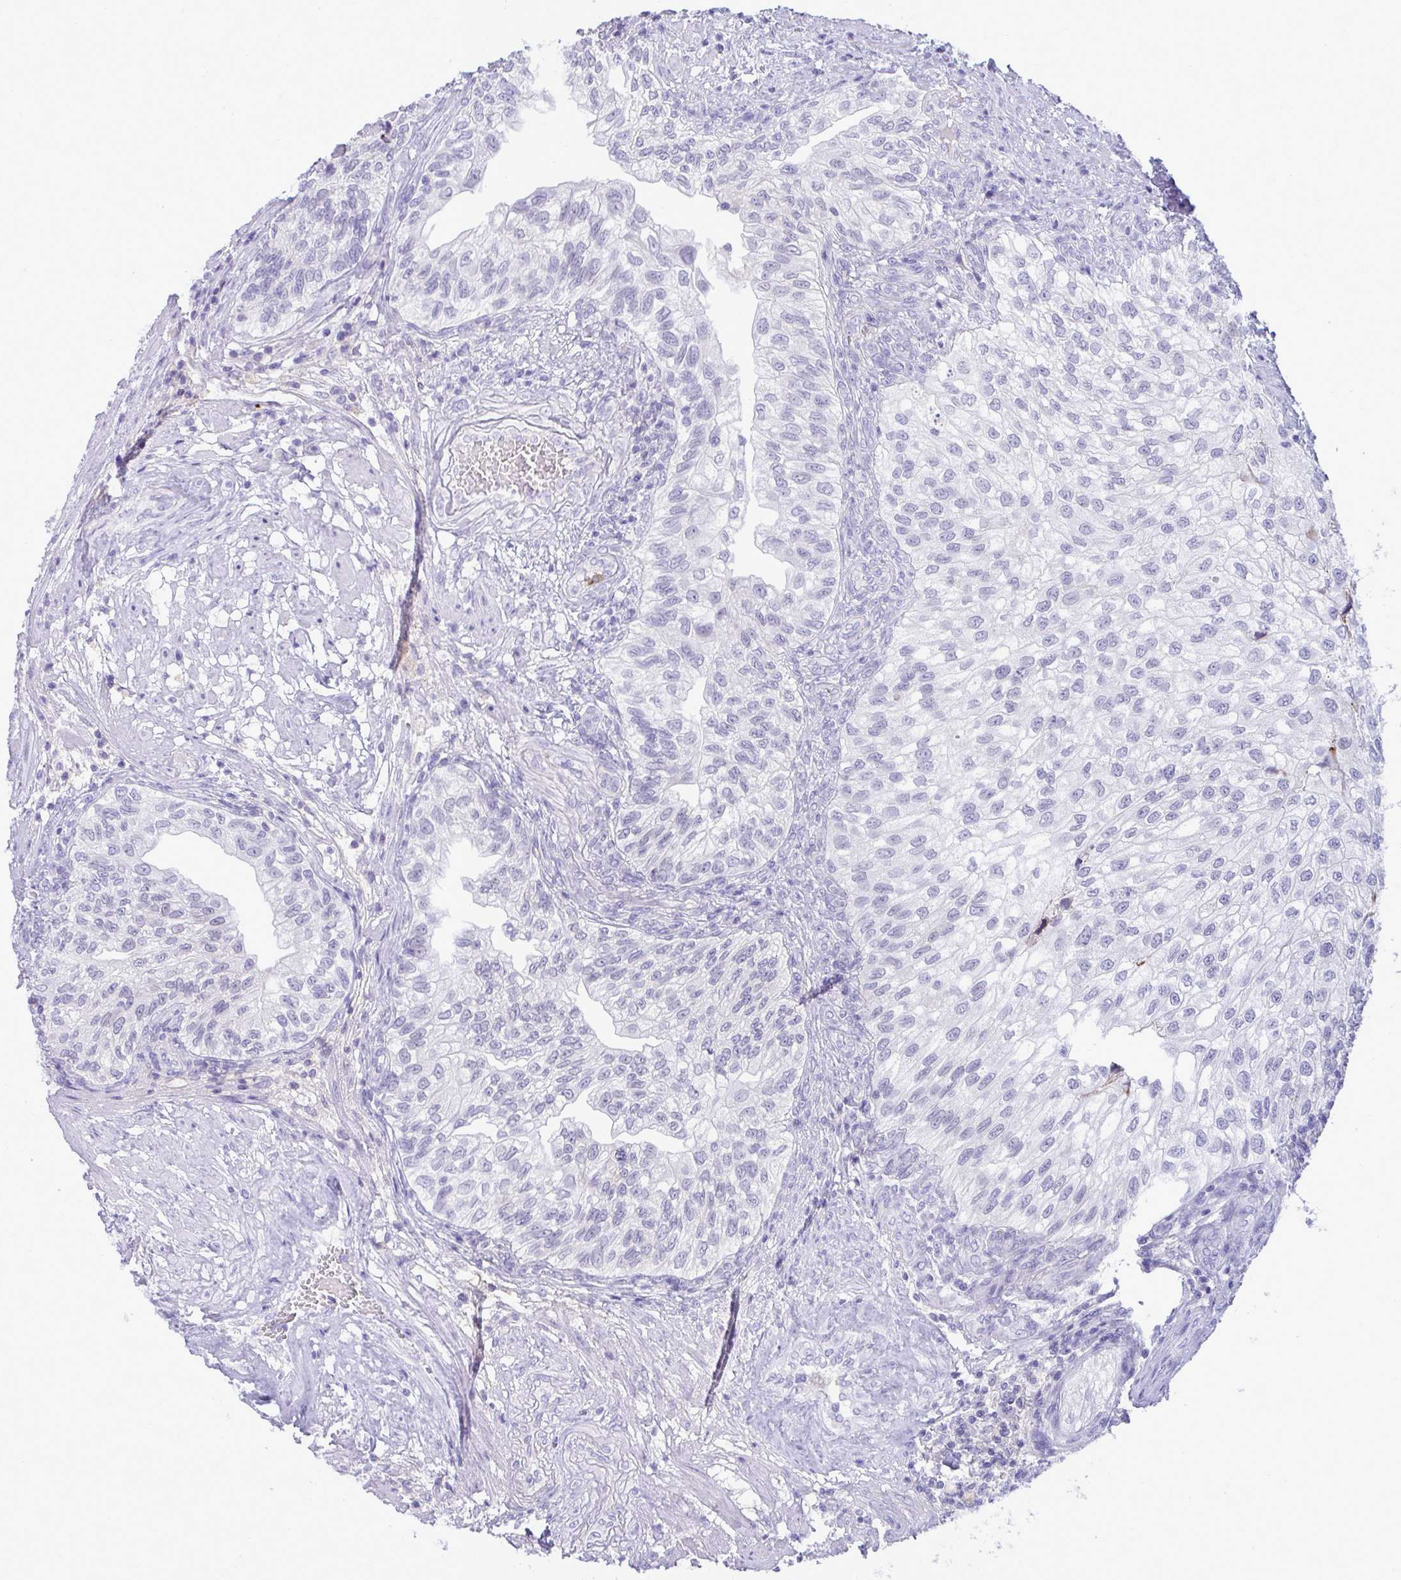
{"staining": {"intensity": "negative", "quantity": "none", "location": "none"}, "tissue": "urothelial cancer", "cell_type": "Tumor cells", "image_type": "cancer", "snomed": [{"axis": "morphology", "description": "Urothelial carcinoma, NOS"}, {"axis": "topography", "description": "Urinary bladder"}], "caption": "There is no significant expression in tumor cells of urothelial cancer.", "gene": "RGPD5", "patient": {"sex": "male", "age": 87}}